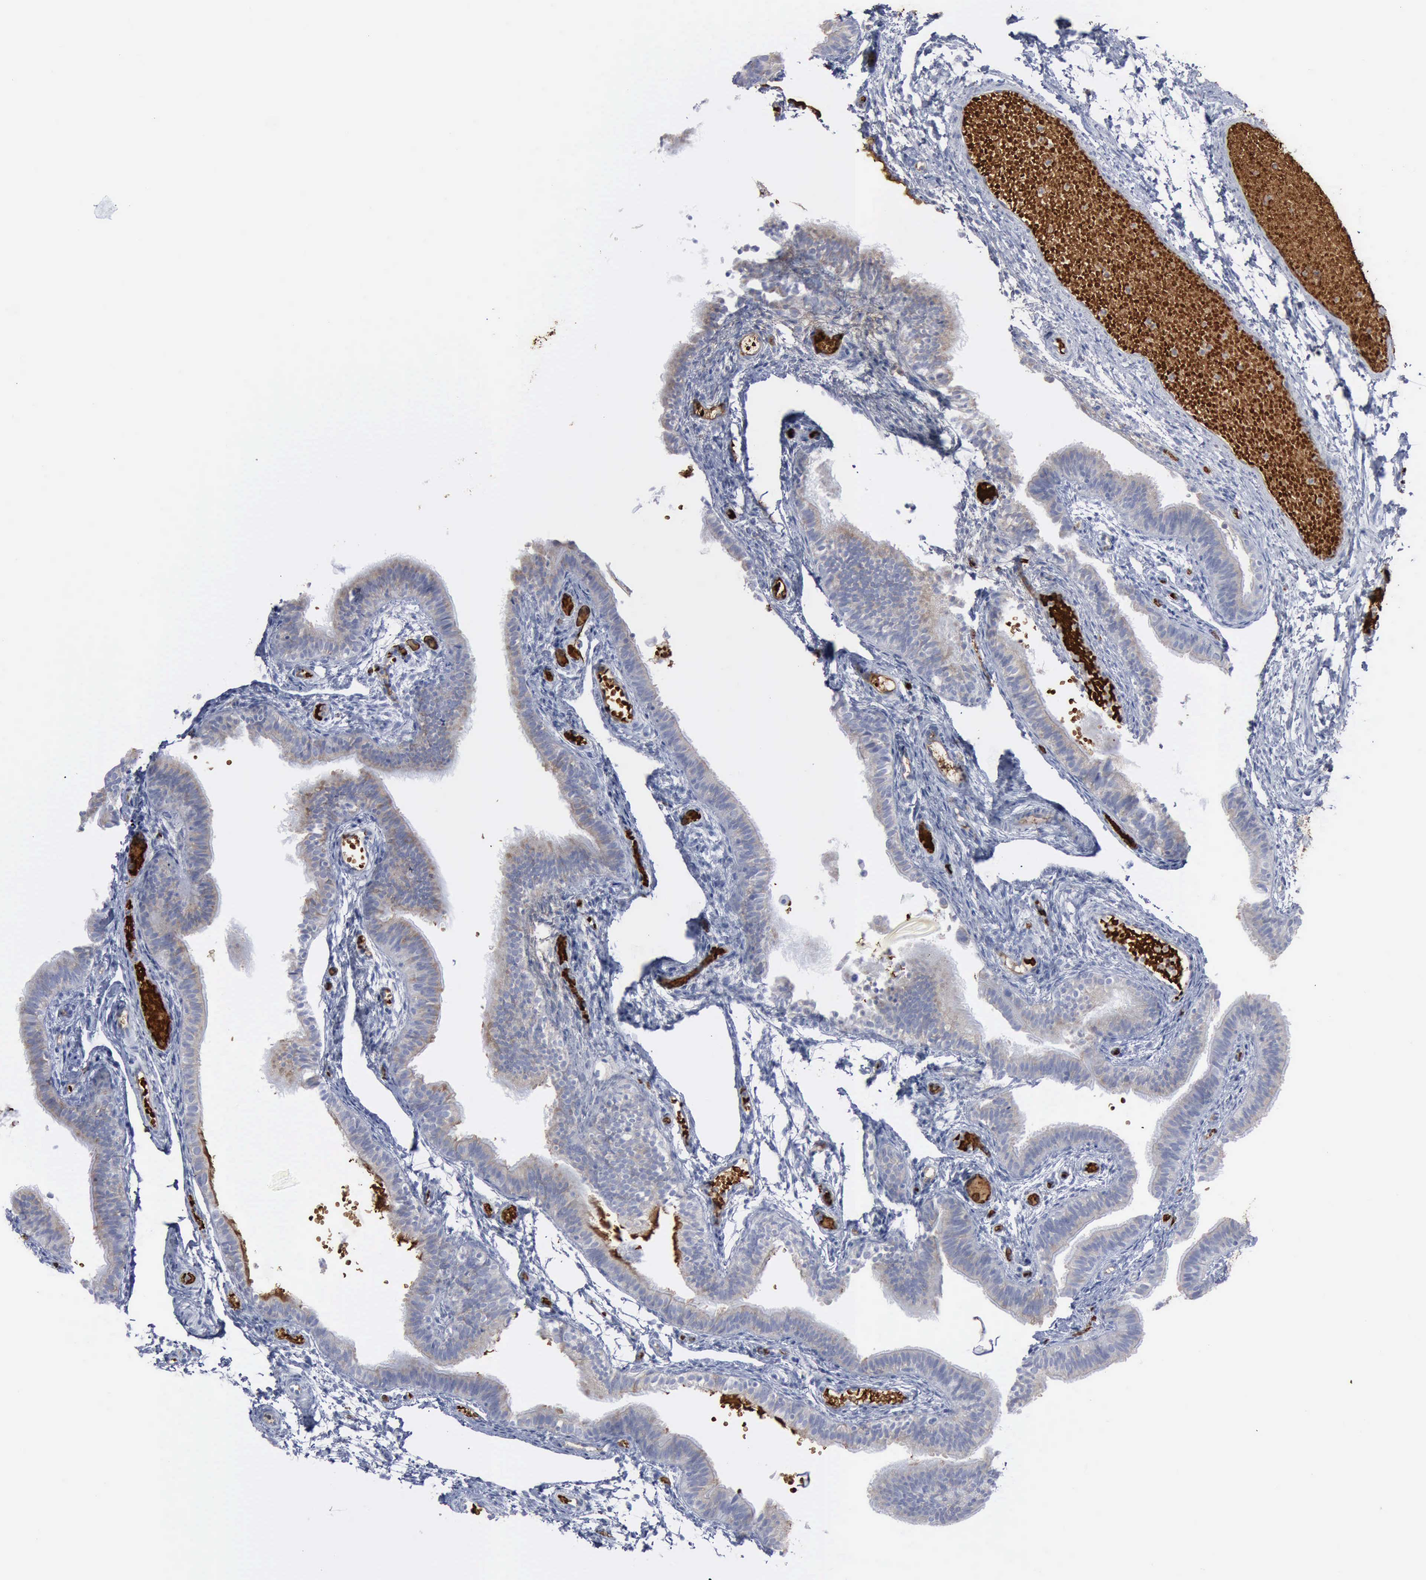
{"staining": {"intensity": "negative", "quantity": "none", "location": "none"}, "tissue": "fallopian tube", "cell_type": "Glandular cells", "image_type": "normal", "snomed": [{"axis": "morphology", "description": "Normal tissue, NOS"}, {"axis": "morphology", "description": "Dermoid, NOS"}, {"axis": "topography", "description": "Fallopian tube"}], "caption": "Micrograph shows no significant protein expression in glandular cells of normal fallopian tube. (DAB immunohistochemistry, high magnification).", "gene": "TGFB1", "patient": {"sex": "female", "age": 33}}